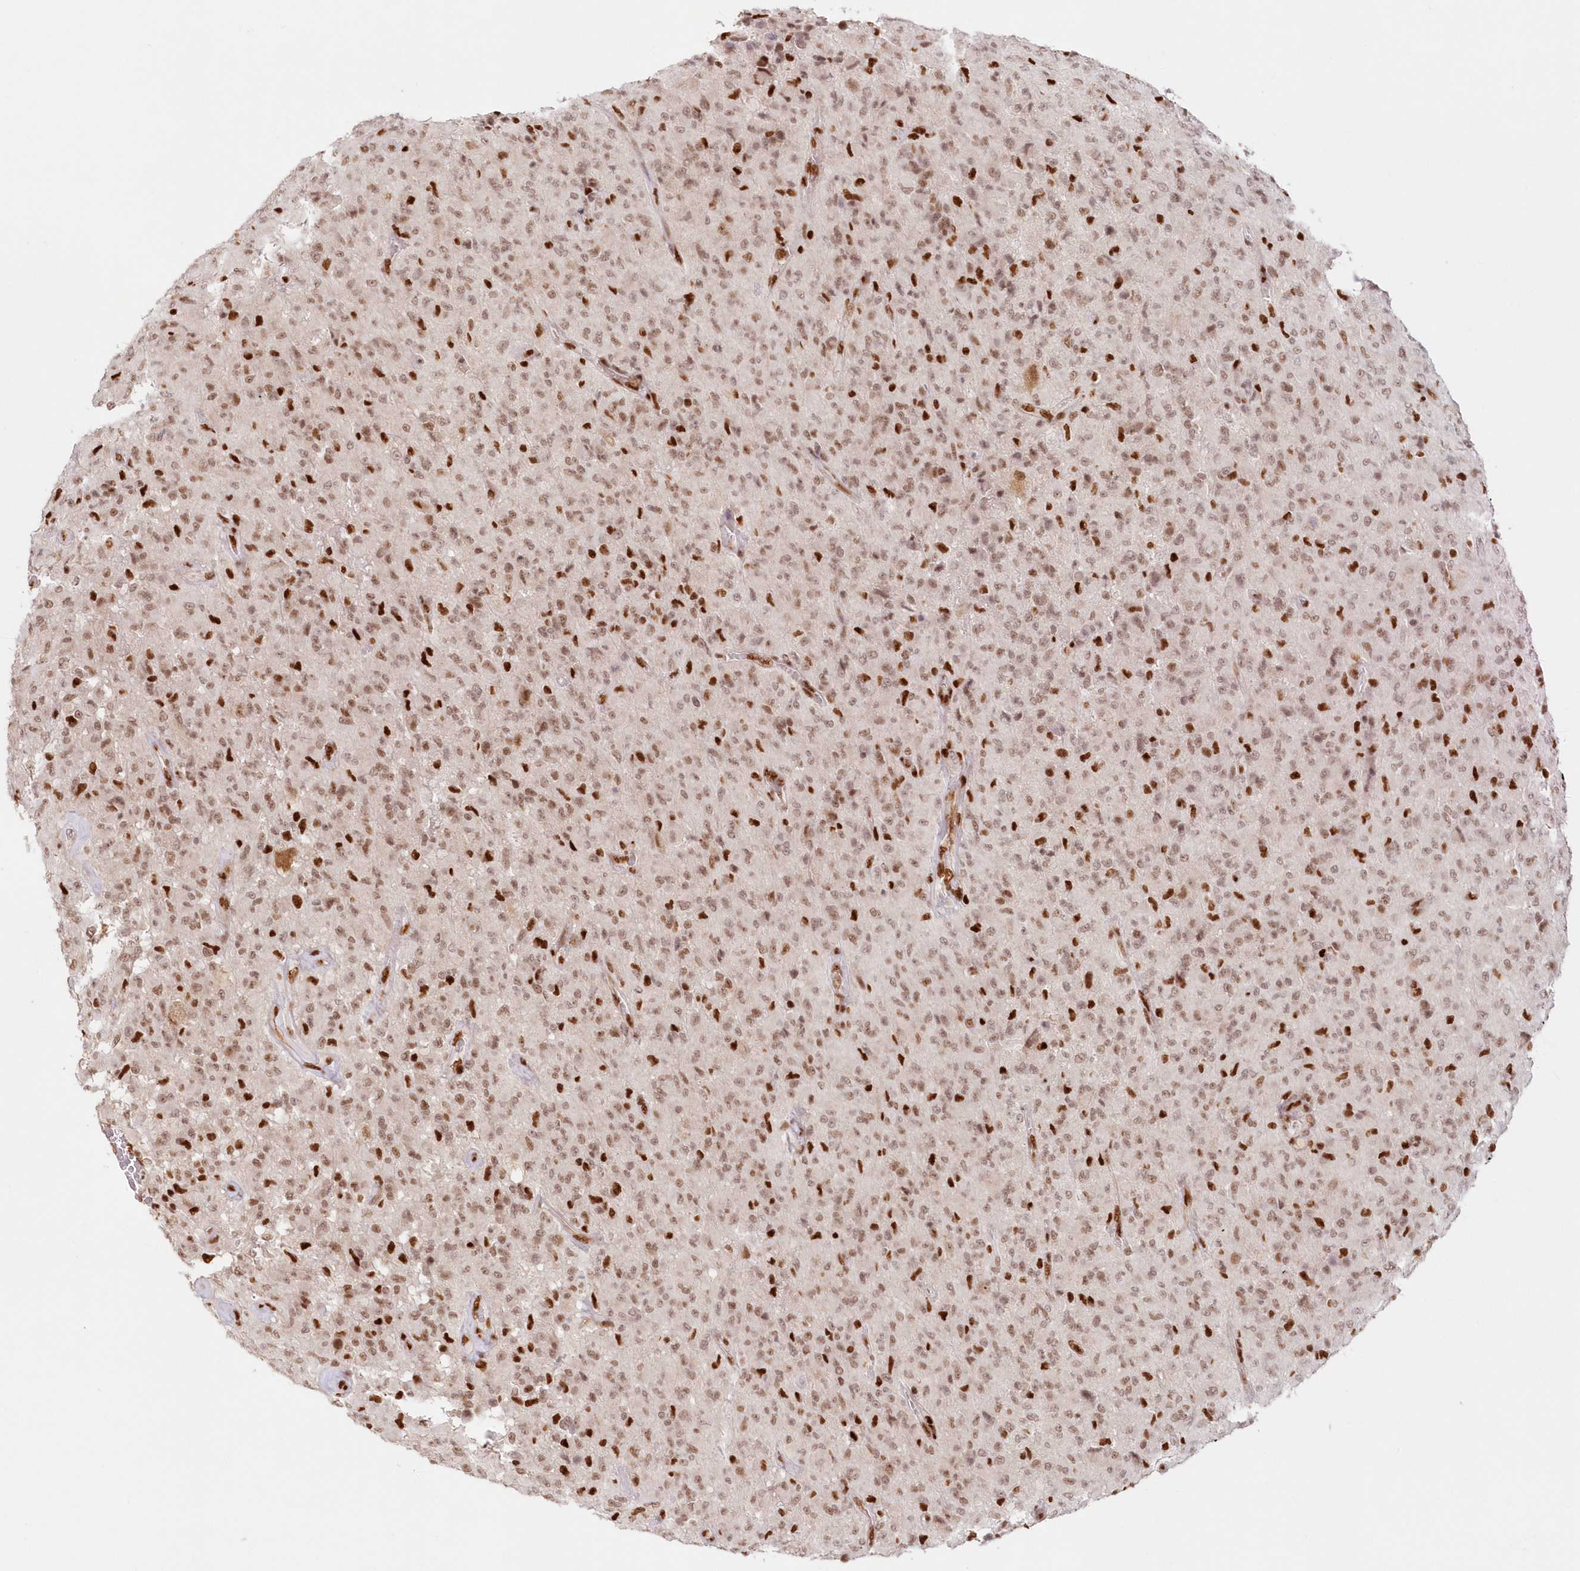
{"staining": {"intensity": "moderate", "quantity": ">75%", "location": "nuclear"}, "tissue": "glioma", "cell_type": "Tumor cells", "image_type": "cancer", "snomed": [{"axis": "morphology", "description": "Glioma, malignant, High grade"}, {"axis": "topography", "description": "Brain"}], "caption": "This is an image of IHC staining of malignant glioma (high-grade), which shows moderate staining in the nuclear of tumor cells.", "gene": "POLR2B", "patient": {"sex": "female", "age": 57}}